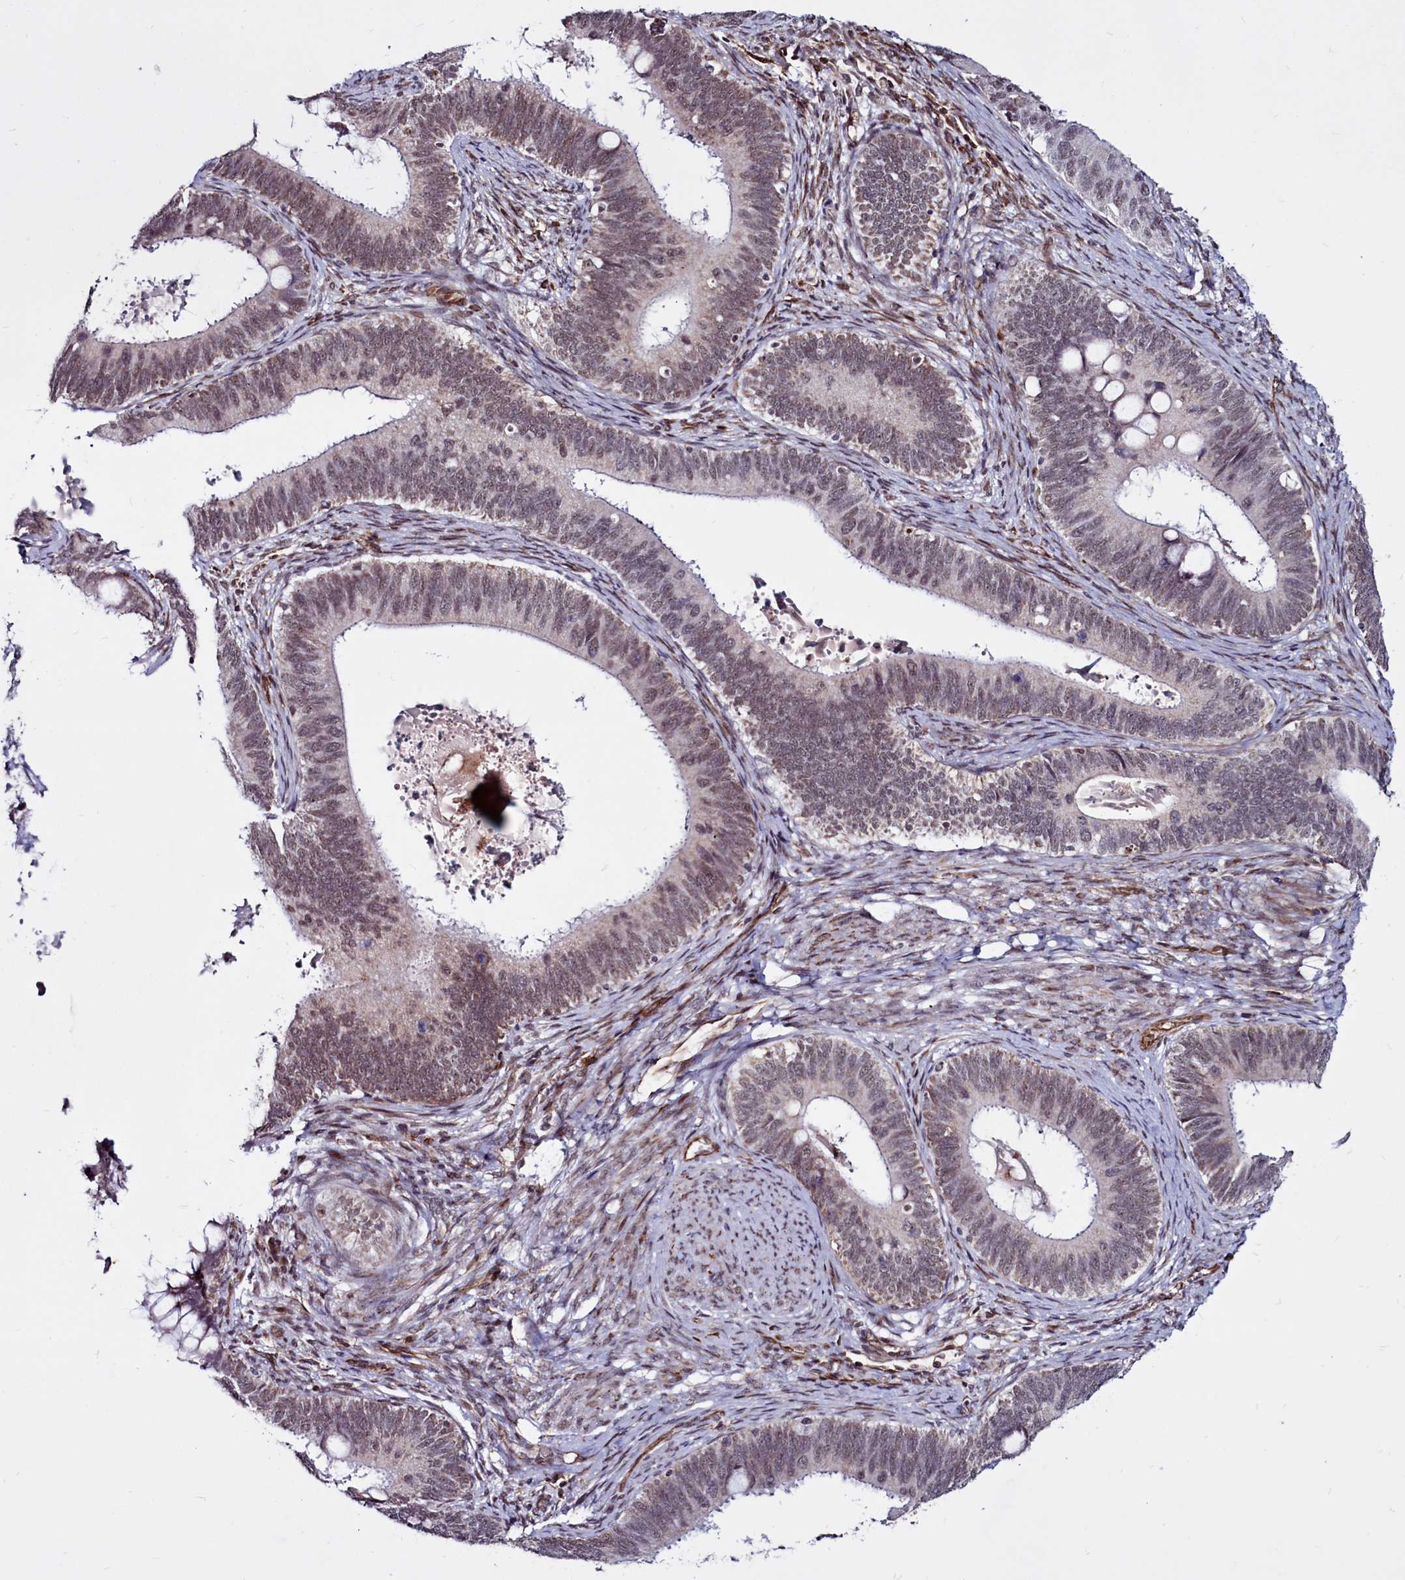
{"staining": {"intensity": "weak", "quantity": "25%-75%", "location": "nuclear"}, "tissue": "cervical cancer", "cell_type": "Tumor cells", "image_type": "cancer", "snomed": [{"axis": "morphology", "description": "Adenocarcinoma, NOS"}, {"axis": "topography", "description": "Cervix"}], "caption": "IHC staining of cervical adenocarcinoma, which exhibits low levels of weak nuclear positivity in about 25%-75% of tumor cells indicating weak nuclear protein positivity. The staining was performed using DAB (brown) for protein detection and nuclei were counterstained in hematoxylin (blue).", "gene": "CLK3", "patient": {"sex": "female", "age": 42}}